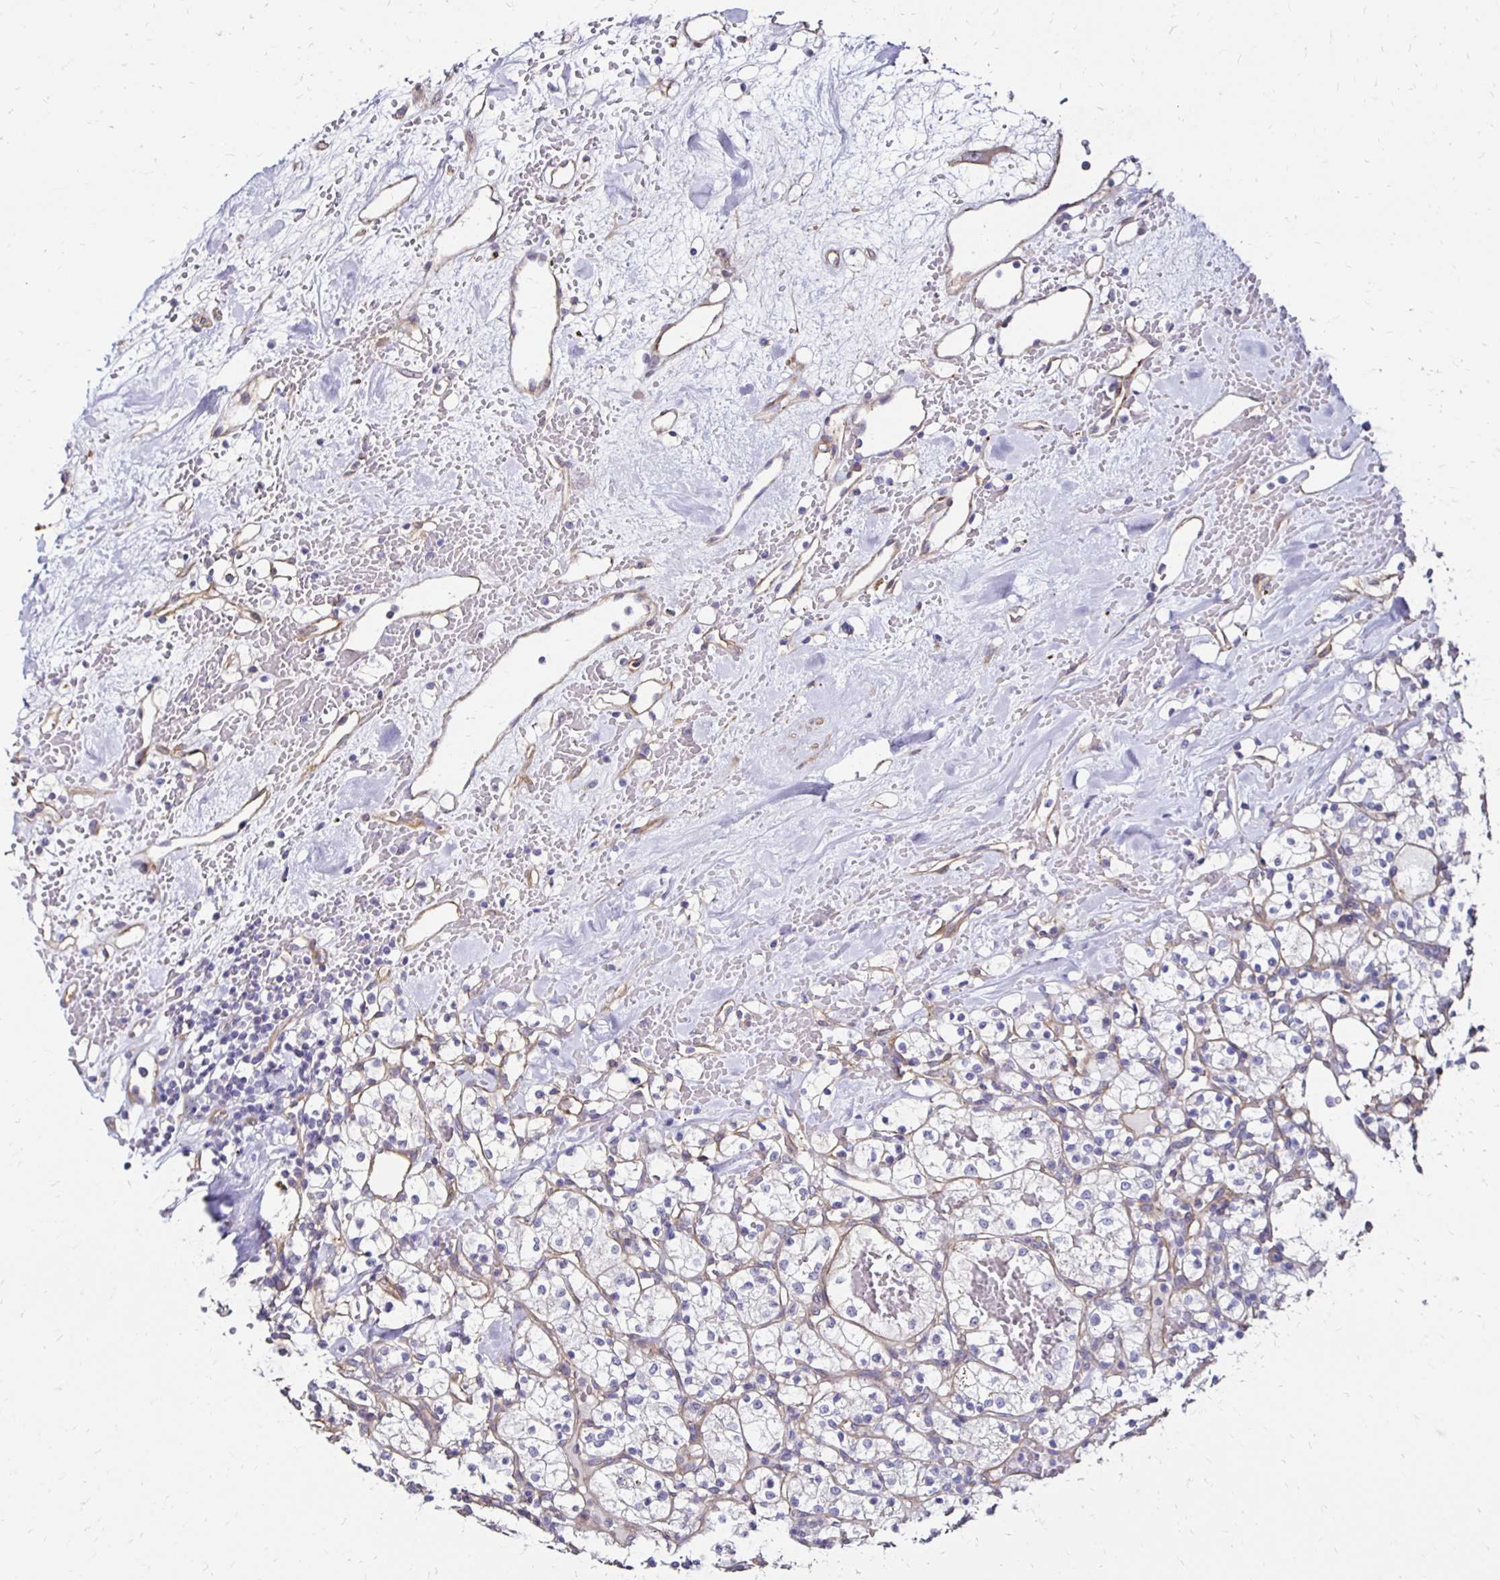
{"staining": {"intensity": "negative", "quantity": "none", "location": "none"}, "tissue": "renal cancer", "cell_type": "Tumor cells", "image_type": "cancer", "snomed": [{"axis": "morphology", "description": "Adenocarcinoma, NOS"}, {"axis": "topography", "description": "Kidney"}], "caption": "This is a histopathology image of IHC staining of renal adenocarcinoma, which shows no expression in tumor cells.", "gene": "ITGB1", "patient": {"sex": "female", "age": 60}}